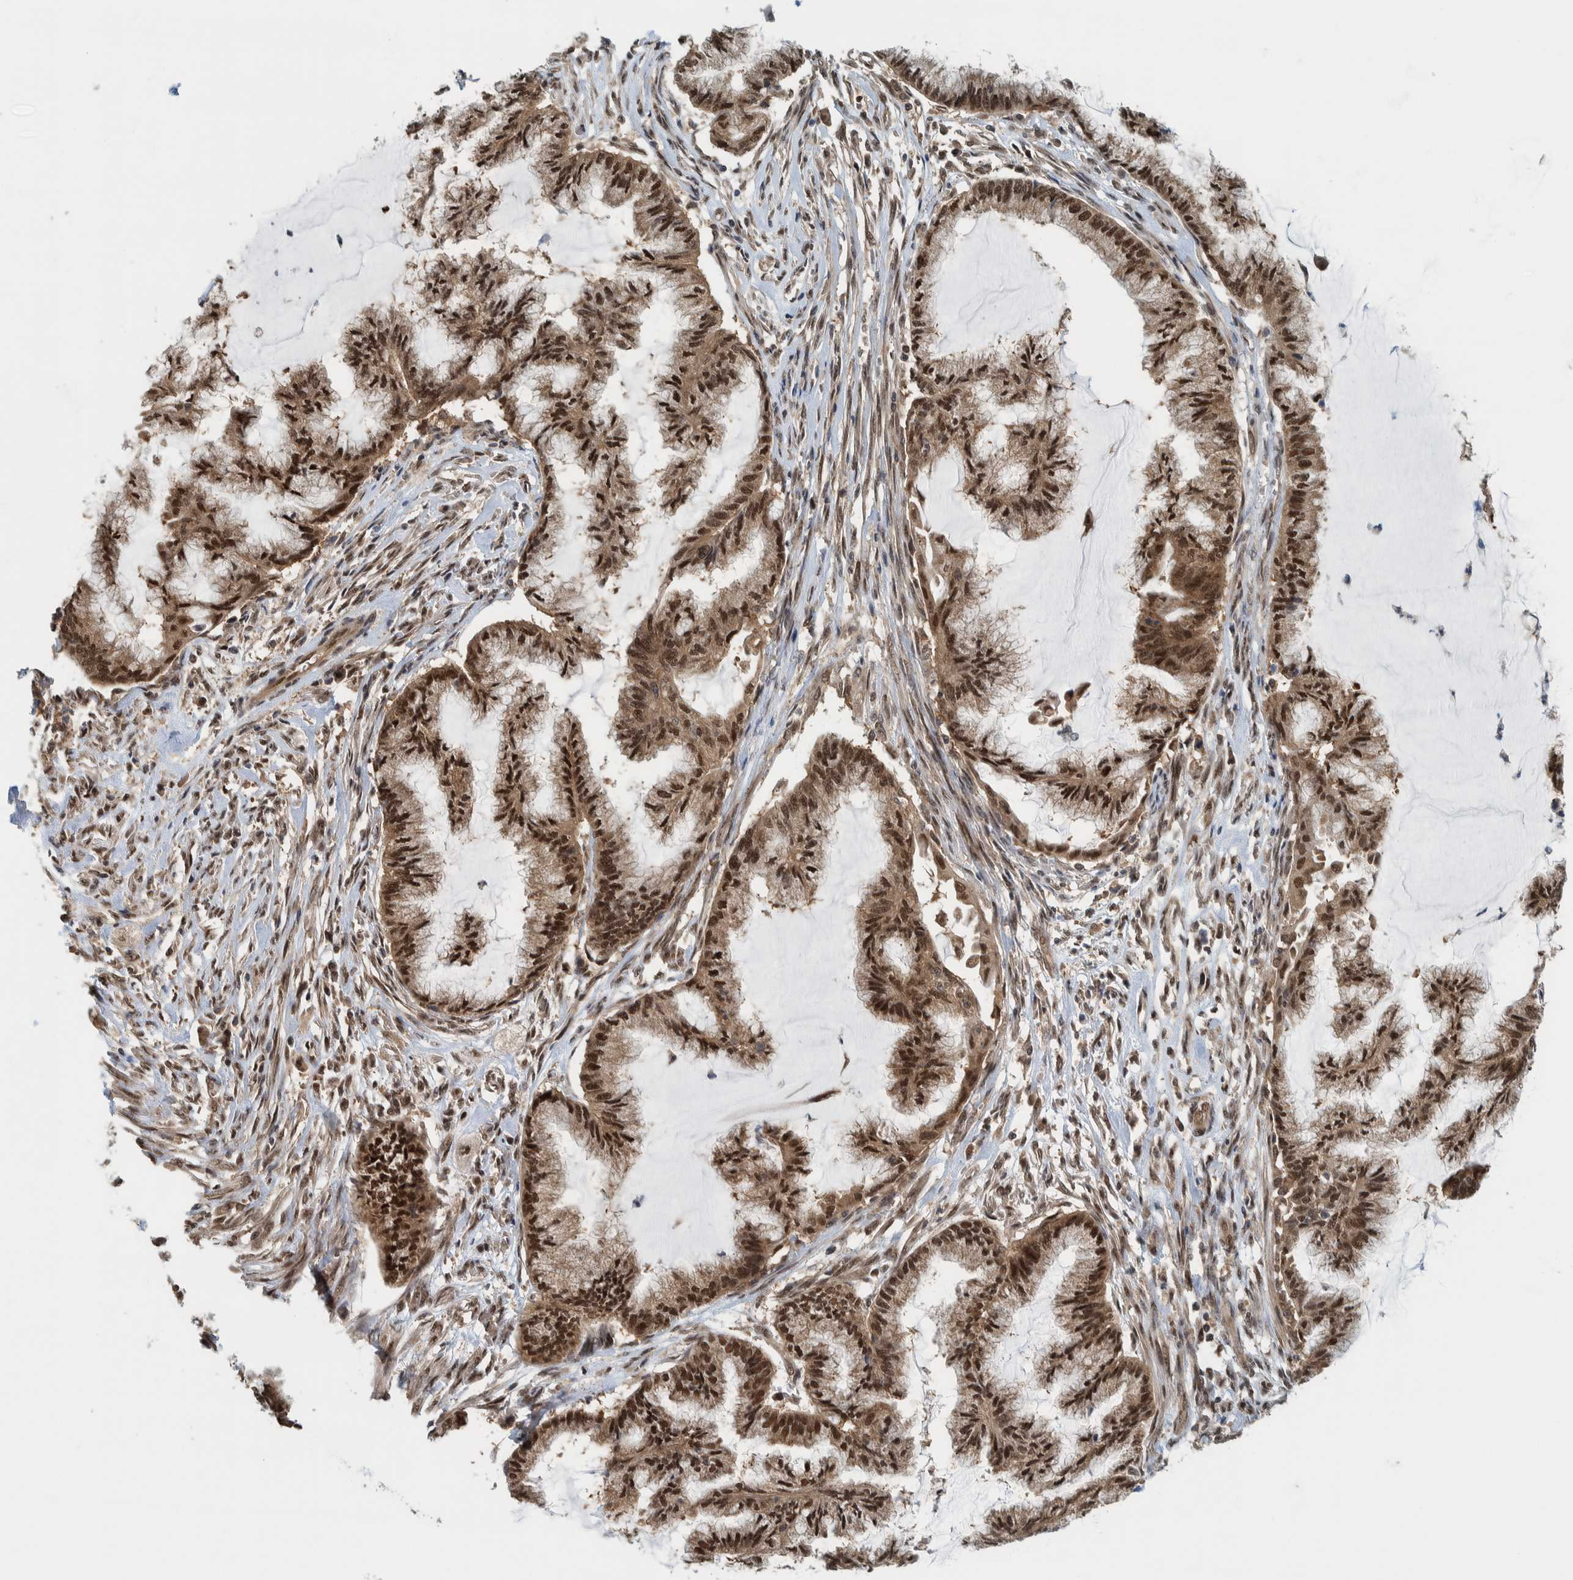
{"staining": {"intensity": "strong", "quantity": ">75%", "location": "cytoplasmic/membranous,nuclear"}, "tissue": "endometrial cancer", "cell_type": "Tumor cells", "image_type": "cancer", "snomed": [{"axis": "morphology", "description": "Adenocarcinoma, NOS"}, {"axis": "topography", "description": "Endometrium"}], "caption": "A photomicrograph of human endometrial cancer stained for a protein displays strong cytoplasmic/membranous and nuclear brown staining in tumor cells.", "gene": "COPS3", "patient": {"sex": "female", "age": 86}}